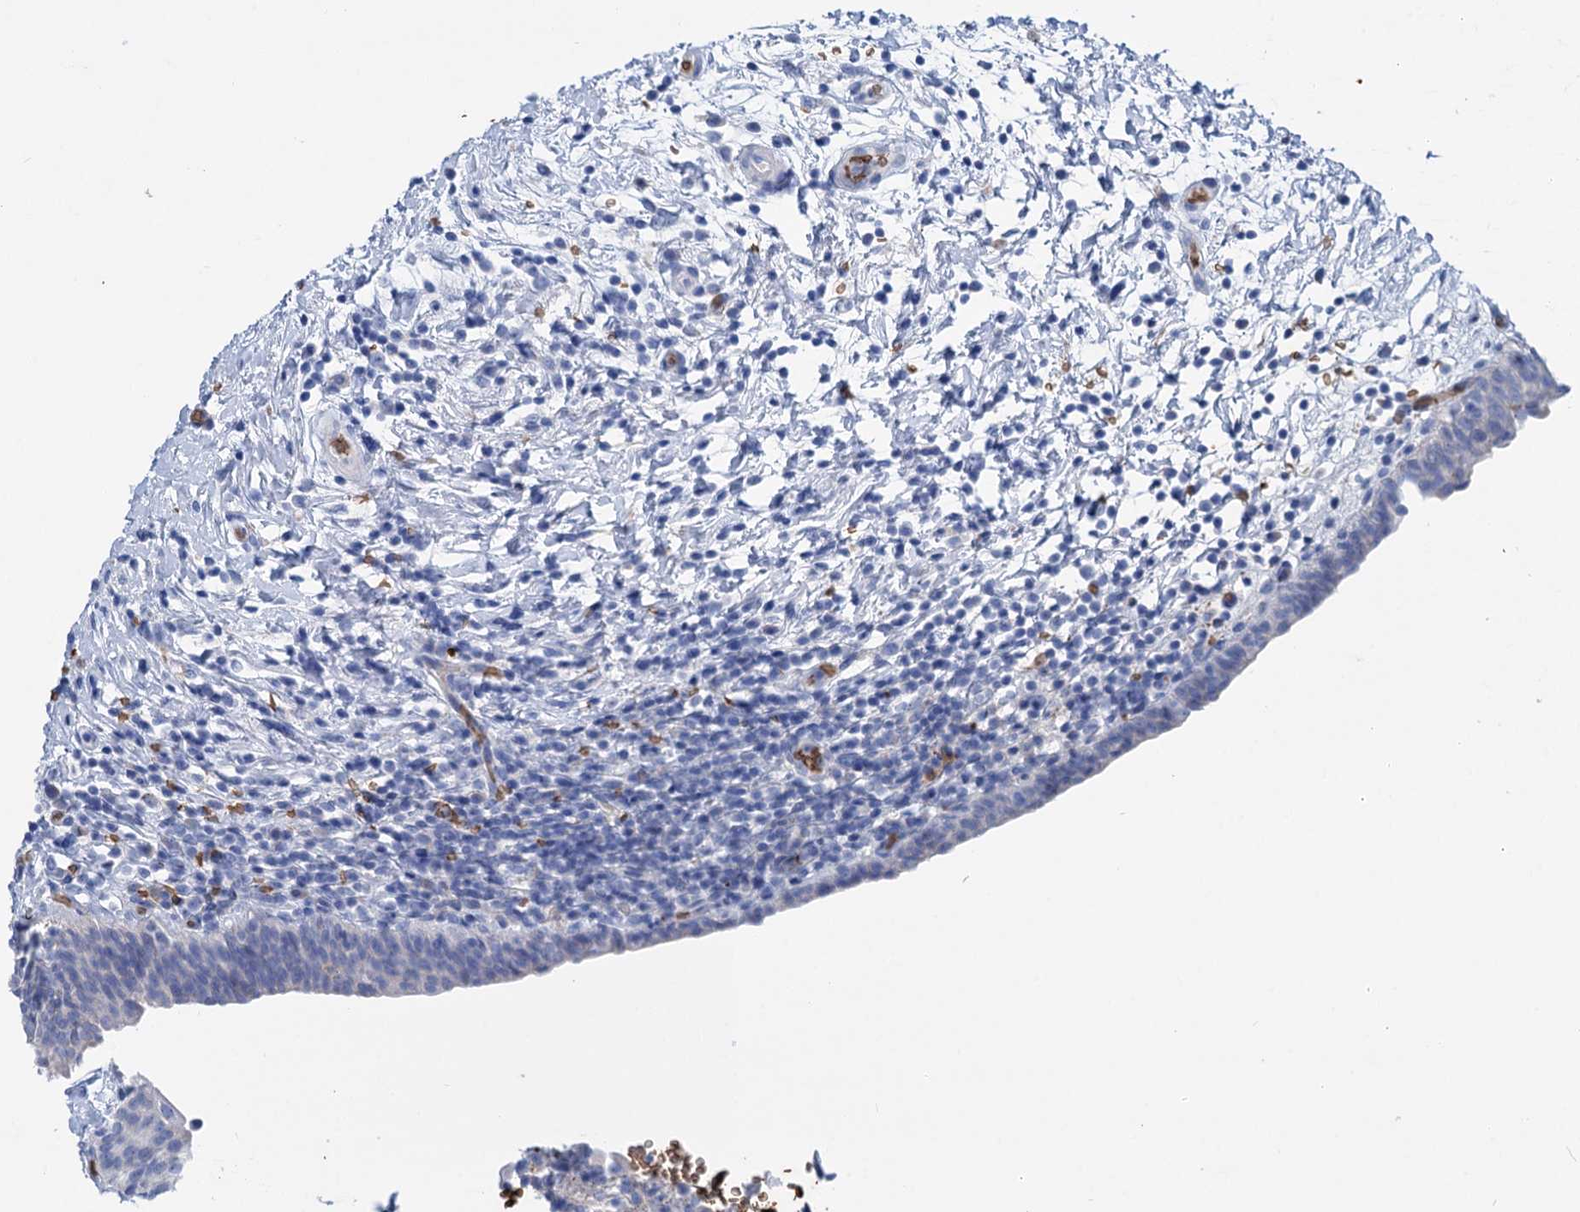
{"staining": {"intensity": "strong", "quantity": "<25%", "location": "cytoplasmic/membranous"}, "tissue": "urinary bladder", "cell_type": "Urothelial cells", "image_type": "normal", "snomed": [{"axis": "morphology", "description": "Normal tissue, NOS"}, {"axis": "topography", "description": "Urinary bladder"}], "caption": "Immunohistochemistry (IHC) micrograph of normal urinary bladder: urinary bladder stained using immunohistochemistry (IHC) reveals medium levels of strong protein expression localized specifically in the cytoplasmic/membranous of urothelial cells, appearing as a cytoplasmic/membranous brown color.", "gene": "RPUSD3", "patient": {"sex": "male", "age": 83}}